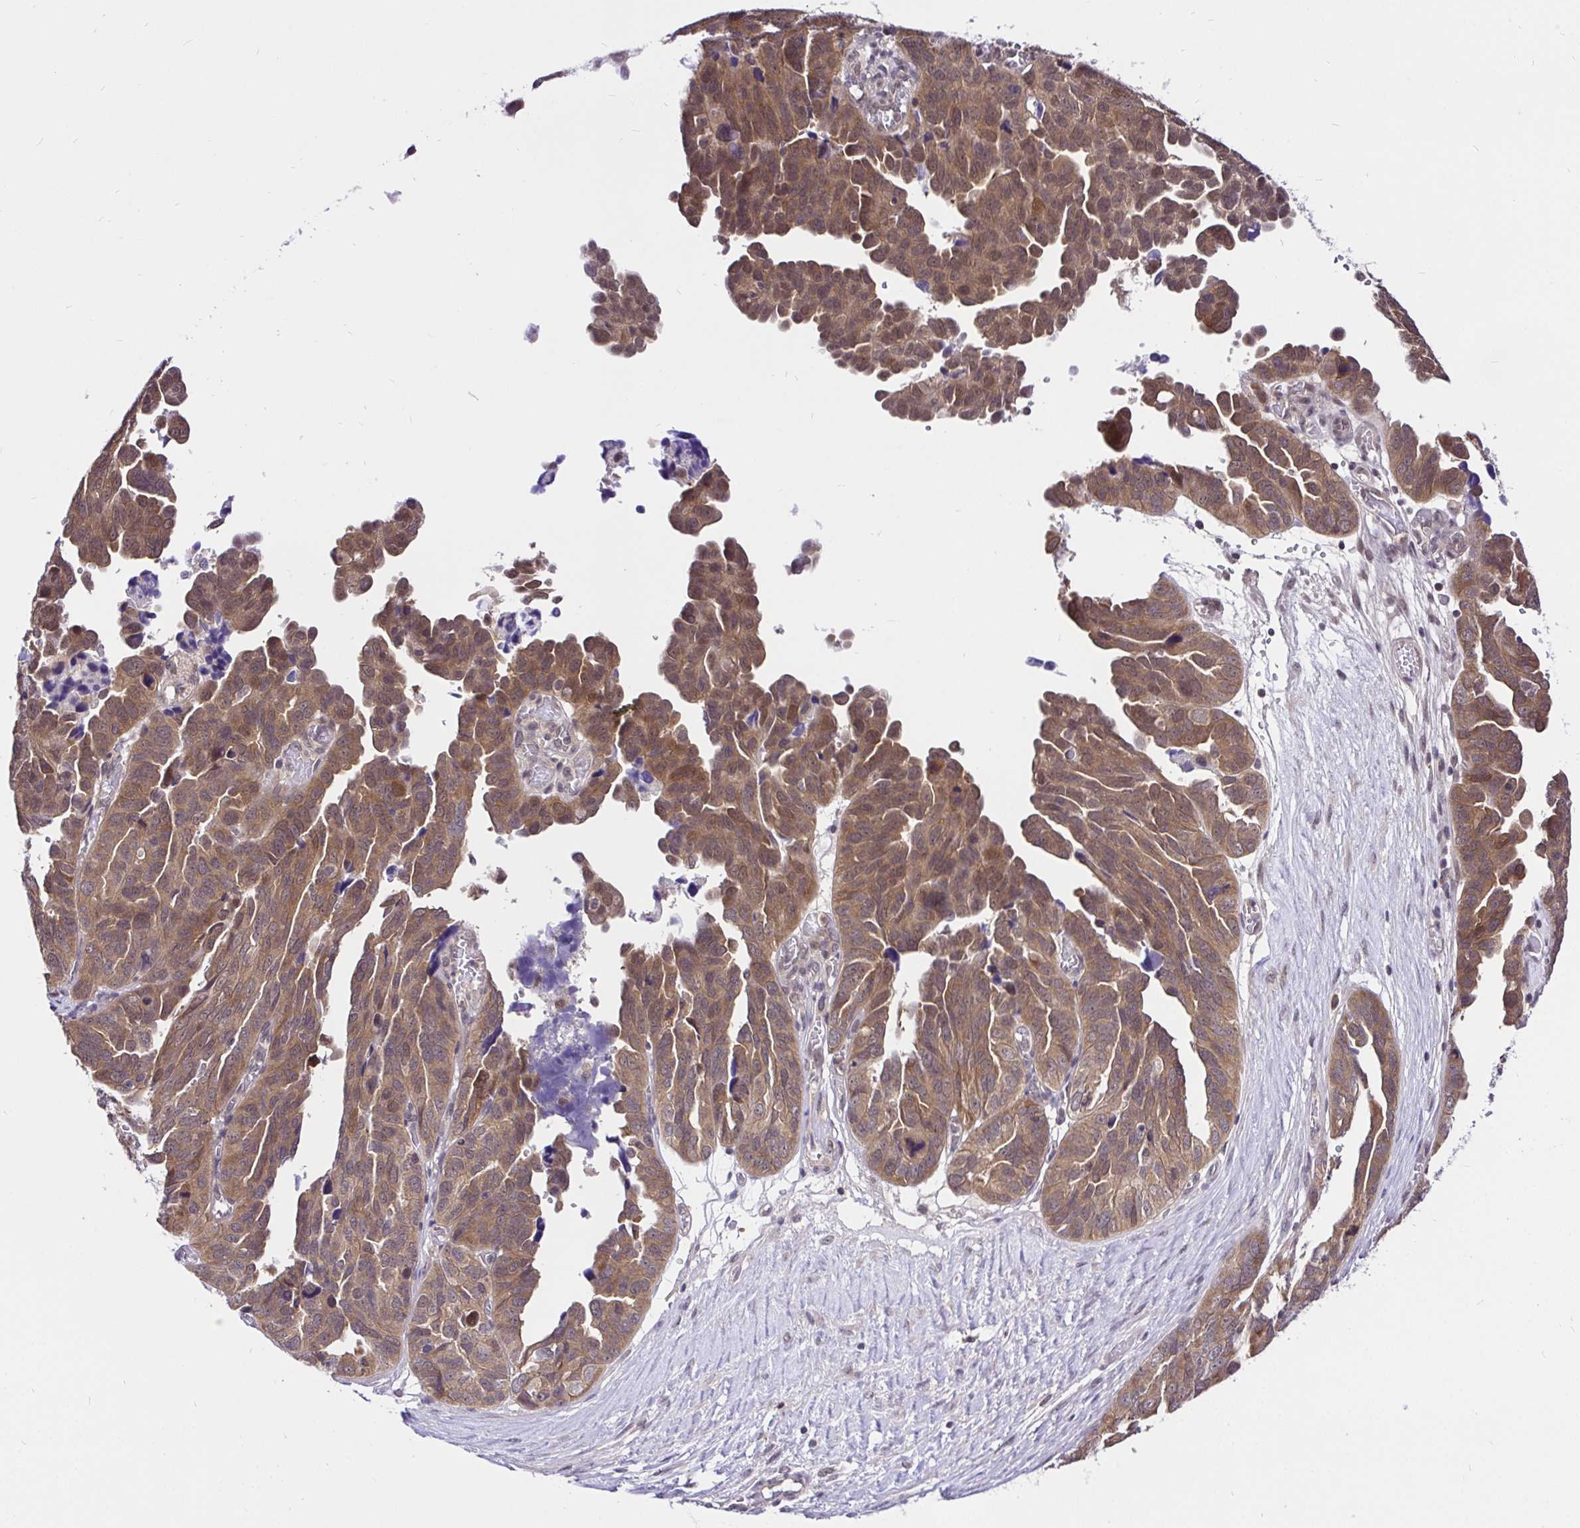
{"staining": {"intensity": "moderate", "quantity": ">75%", "location": "cytoplasmic/membranous"}, "tissue": "ovarian cancer", "cell_type": "Tumor cells", "image_type": "cancer", "snomed": [{"axis": "morphology", "description": "Cystadenocarcinoma, serous, NOS"}, {"axis": "topography", "description": "Ovary"}], "caption": "The micrograph exhibits immunohistochemical staining of ovarian cancer (serous cystadenocarcinoma). There is moderate cytoplasmic/membranous staining is appreciated in about >75% of tumor cells. (IHC, brightfield microscopy, high magnification).", "gene": "UBE2M", "patient": {"sex": "female", "age": 64}}